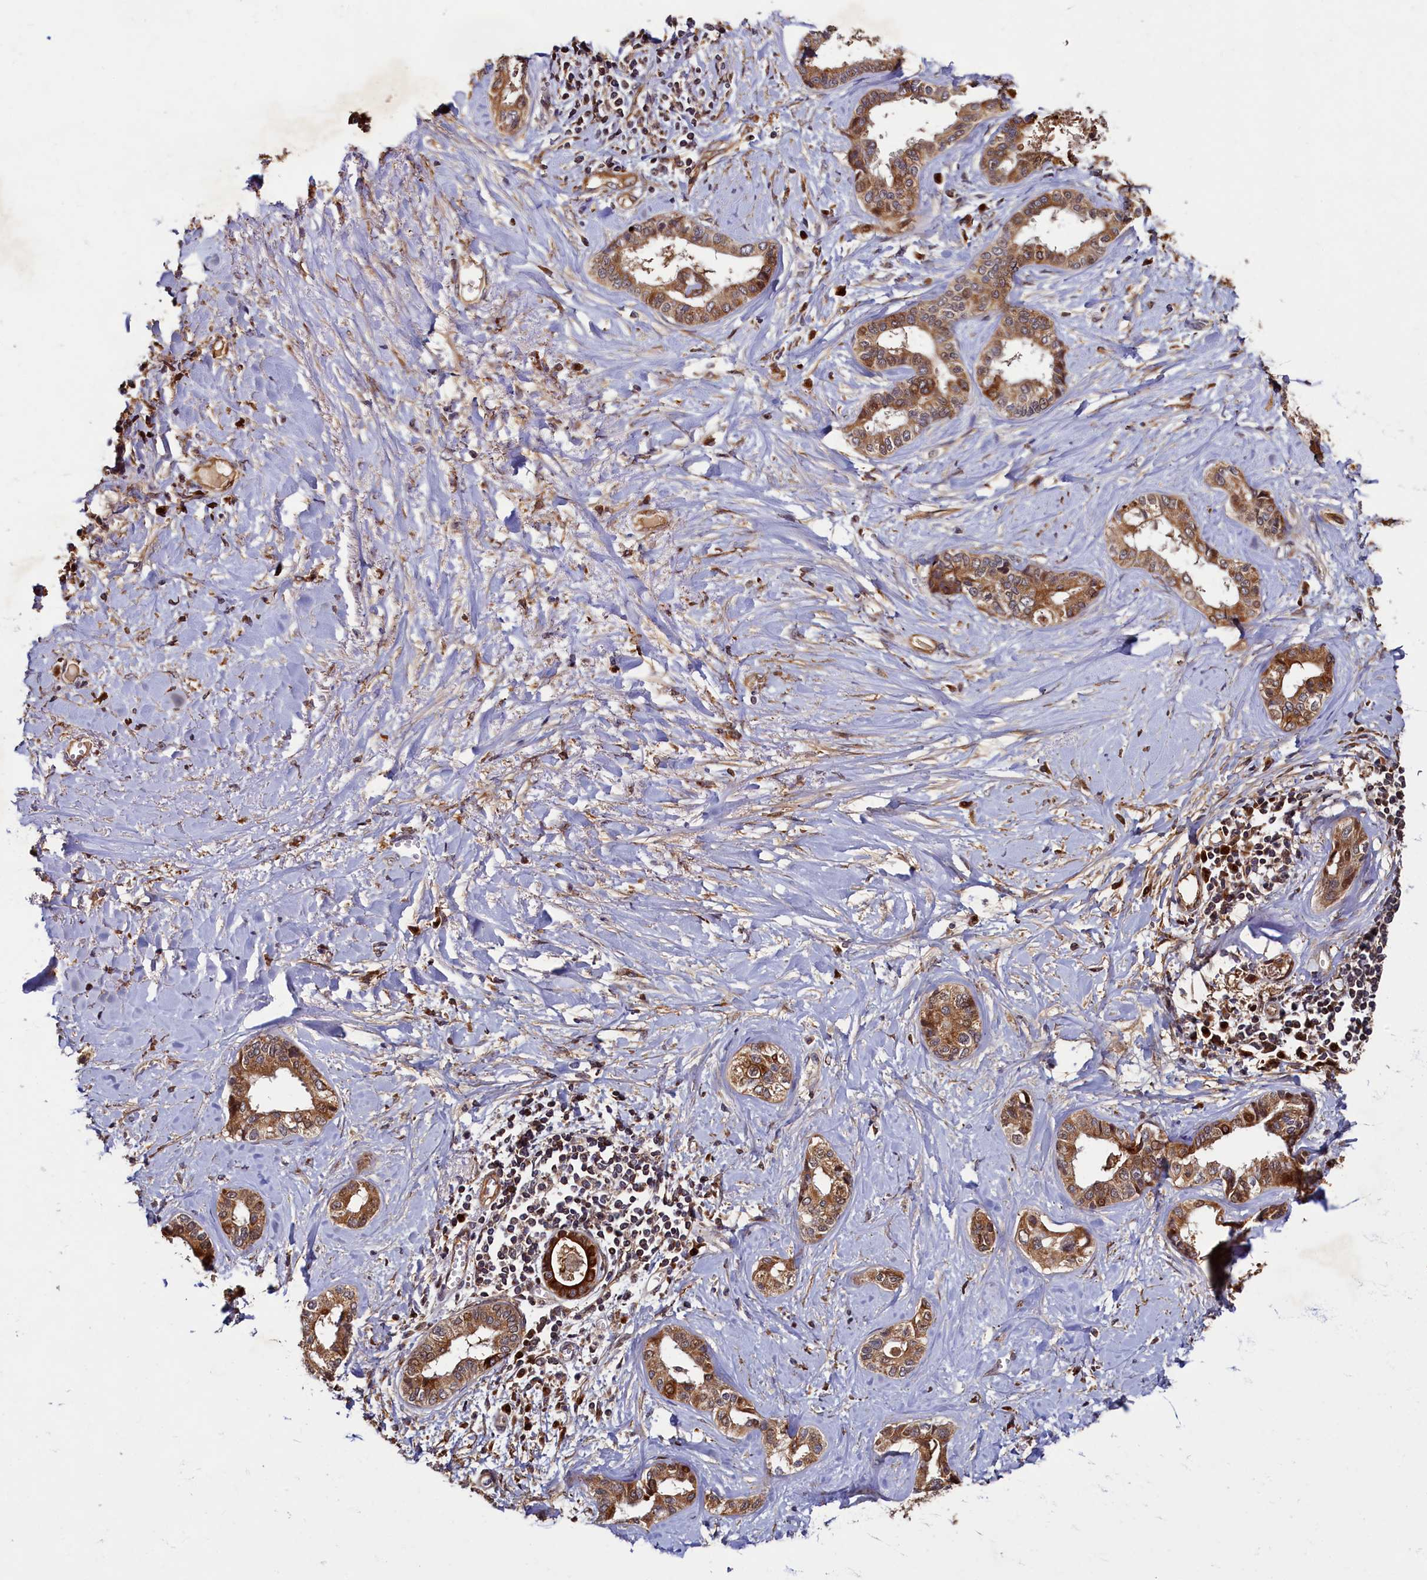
{"staining": {"intensity": "moderate", "quantity": ">75%", "location": "cytoplasmic/membranous,nuclear"}, "tissue": "liver cancer", "cell_type": "Tumor cells", "image_type": "cancer", "snomed": [{"axis": "morphology", "description": "Cholangiocarcinoma"}, {"axis": "topography", "description": "Liver"}], "caption": "Immunohistochemical staining of liver cholangiocarcinoma shows medium levels of moderate cytoplasmic/membranous and nuclear protein staining in about >75% of tumor cells.", "gene": "NCKAP5L", "patient": {"sex": "female", "age": 77}}